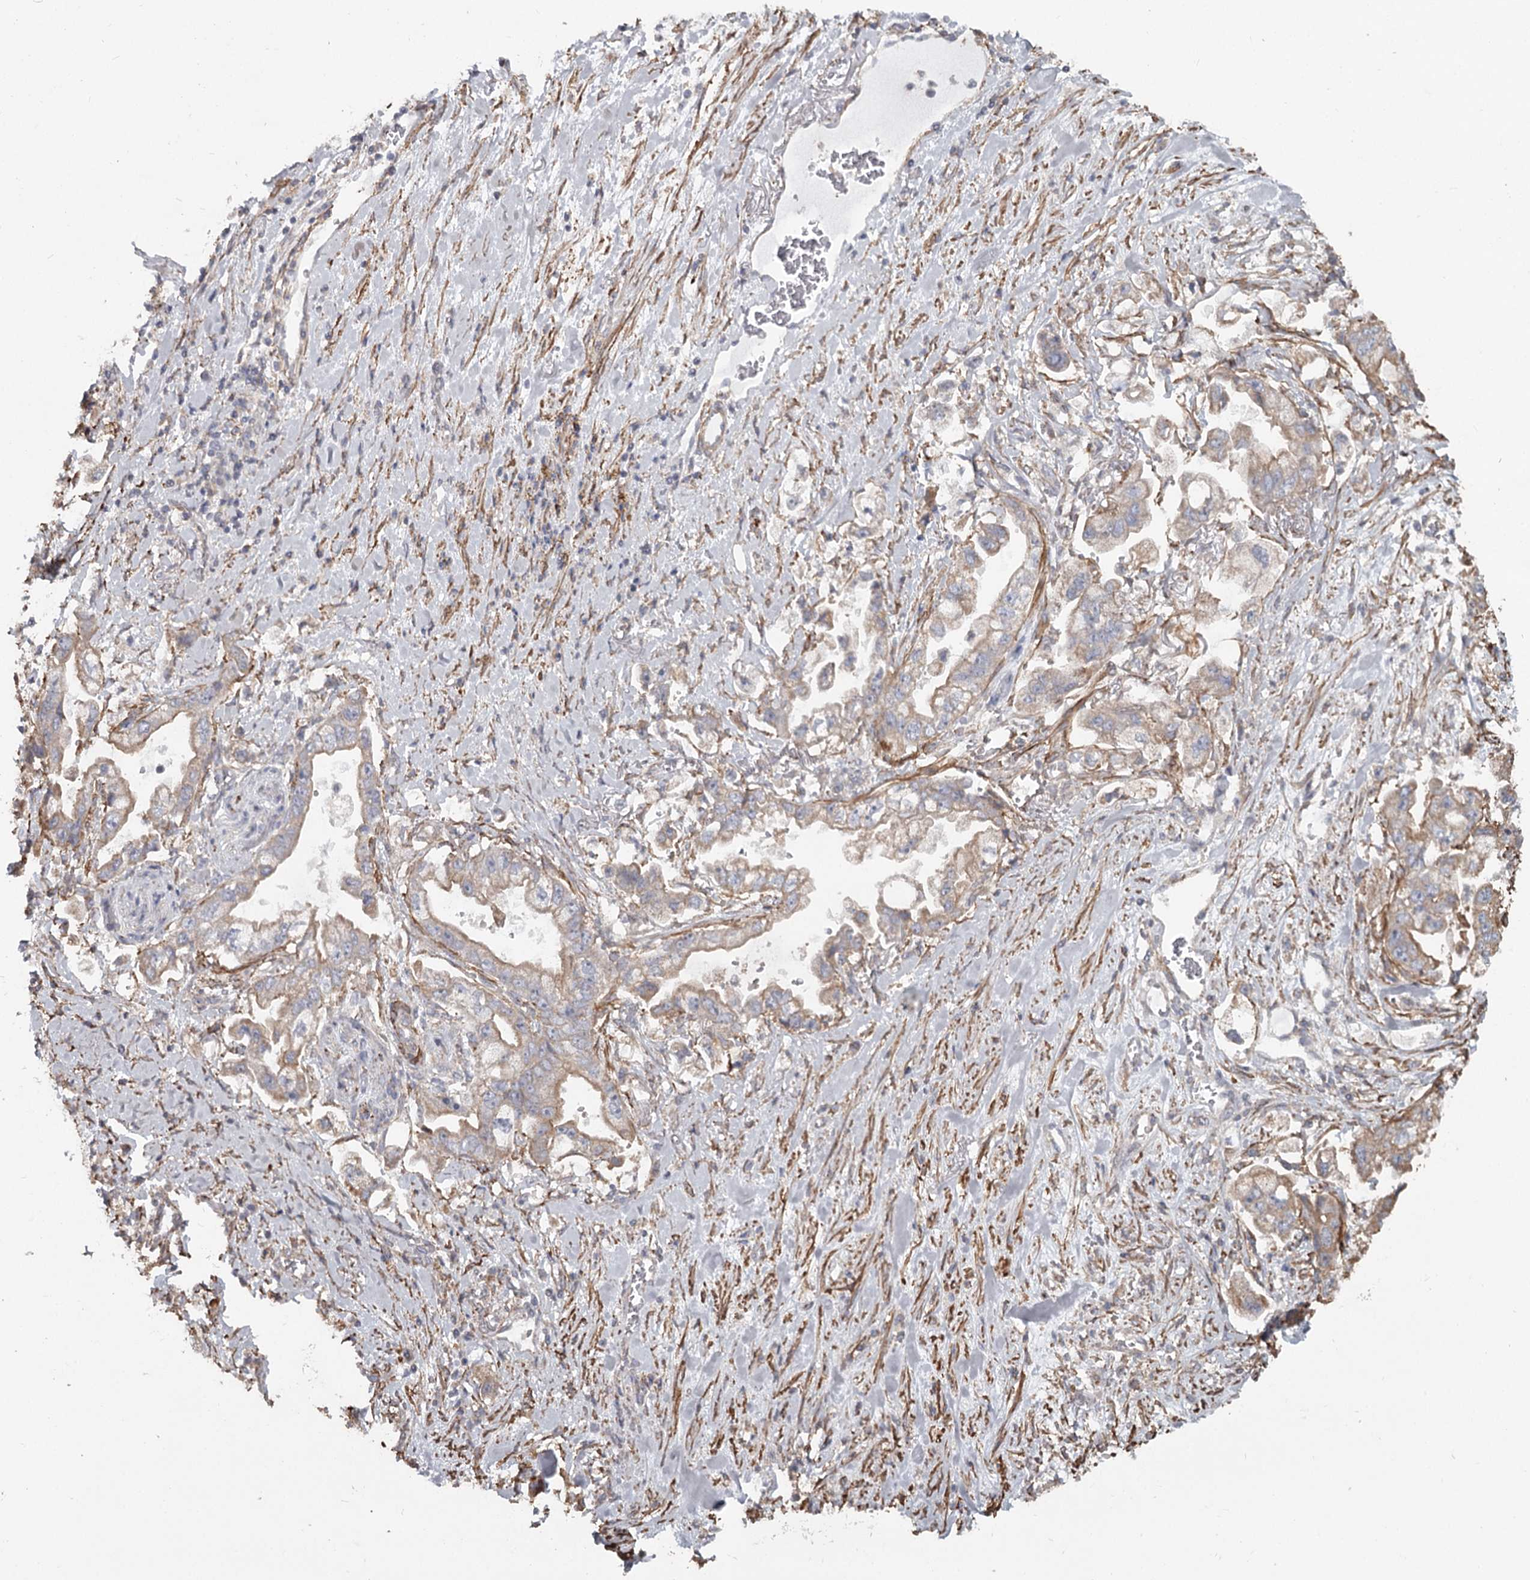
{"staining": {"intensity": "weak", "quantity": ">75%", "location": "cytoplasmic/membranous"}, "tissue": "stomach cancer", "cell_type": "Tumor cells", "image_type": "cancer", "snomed": [{"axis": "morphology", "description": "Adenocarcinoma, NOS"}, {"axis": "topography", "description": "Stomach"}], "caption": "High-power microscopy captured an immunohistochemistry (IHC) histopathology image of adenocarcinoma (stomach), revealing weak cytoplasmic/membranous positivity in about >75% of tumor cells.", "gene": "DHRS9", "patient": {"sex": "male", "age": 62}}